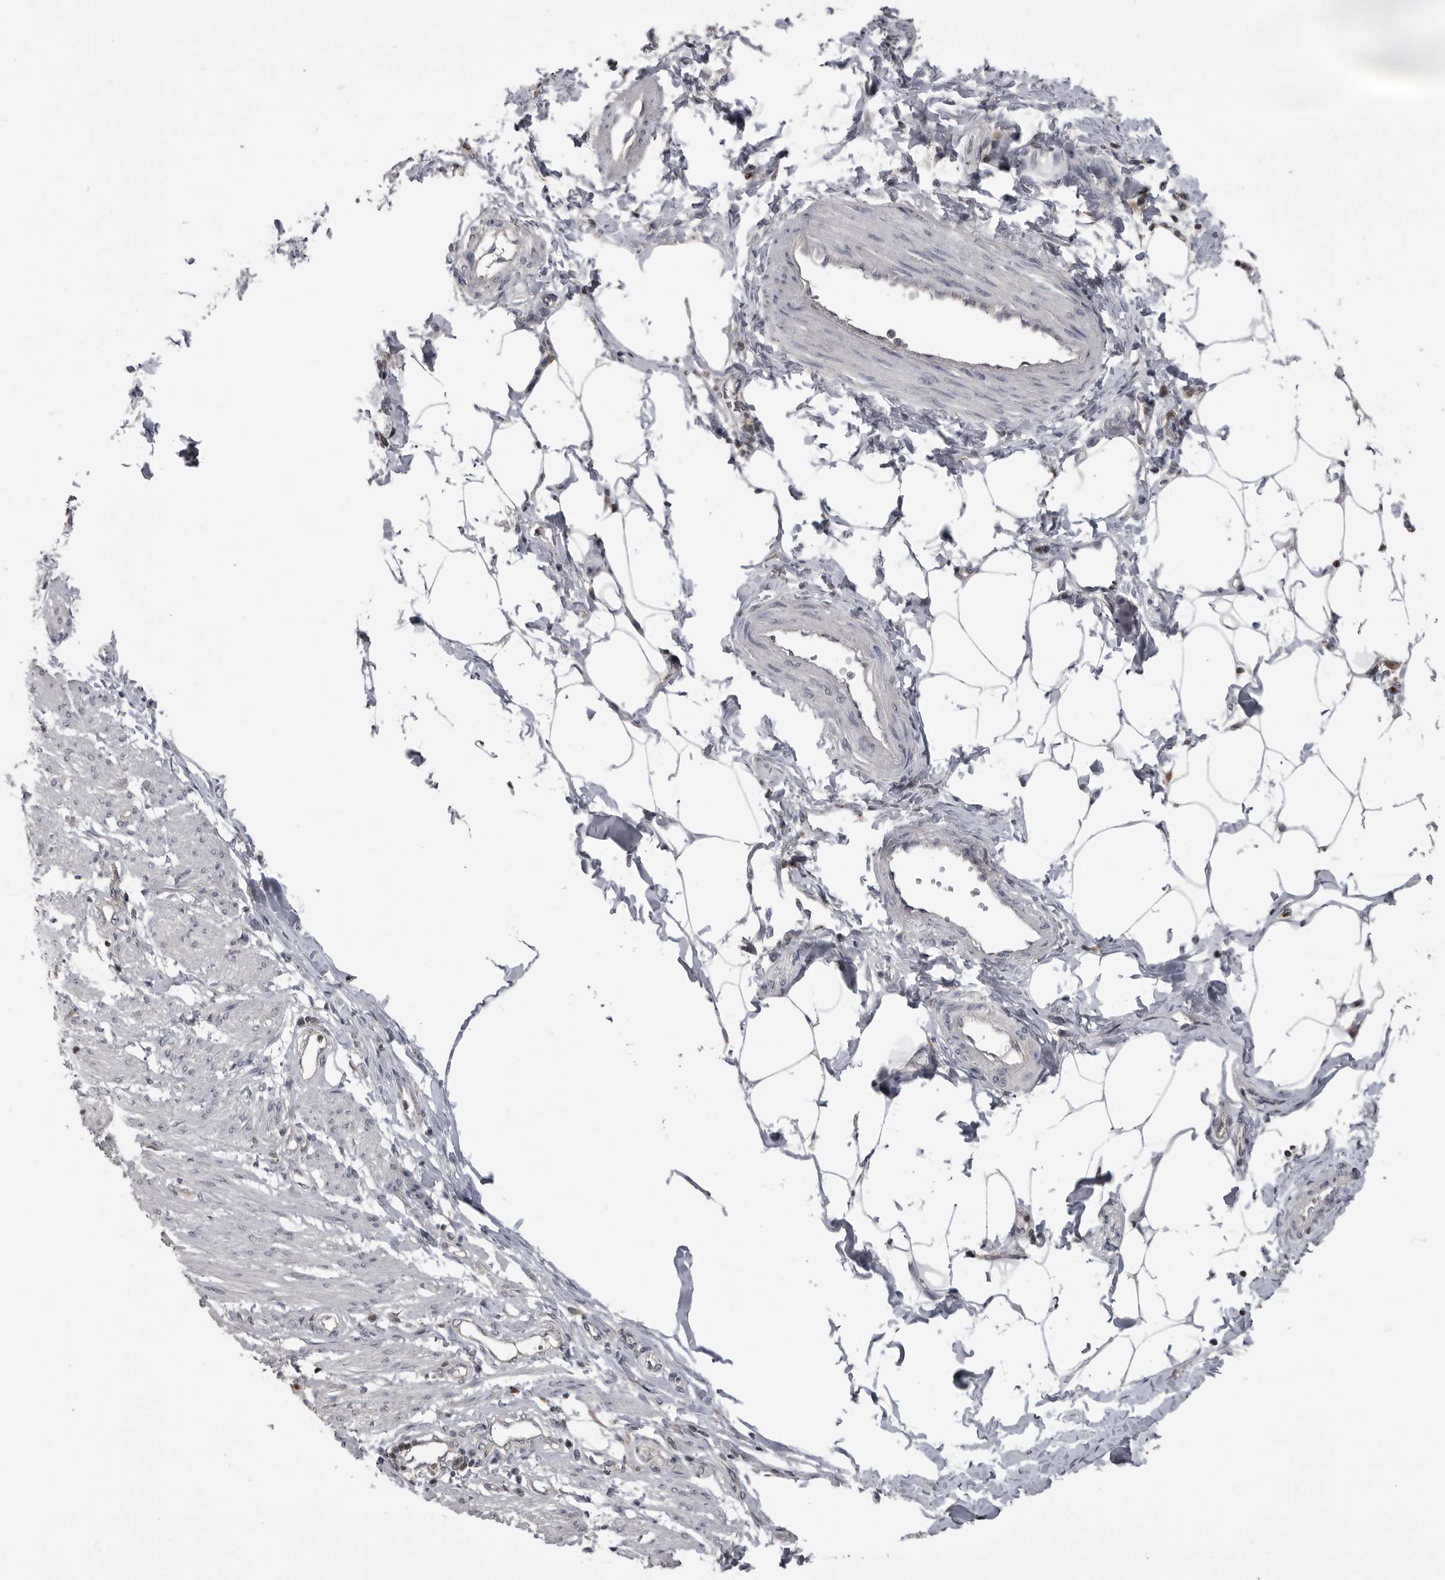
{"staining": {"intensity": "negative", "quantity": "none", "location": "none"}, "tissue": "smooth muscle", "cell_type": "Smooth muscle cells", "image_type": "normal", "snomed": [{"axis": "morphology", "description": "Normal tissue, NOS"}, {"axis": "morphology", "description": "Adenocarcinoma, NOS"}, {"axis": "topography", "description": "Smooth muscle"}, {"axis": "topography", "description": "Colon"}], "caption": "Smooth muscle cells show no significant protein positivity in normal smooth muscle. (DAB immunohistochemistry visualized using brightfield microscopy, high magnification).", "gene": "MAPK13", "patient": {"sex": "male", "age": 14}}